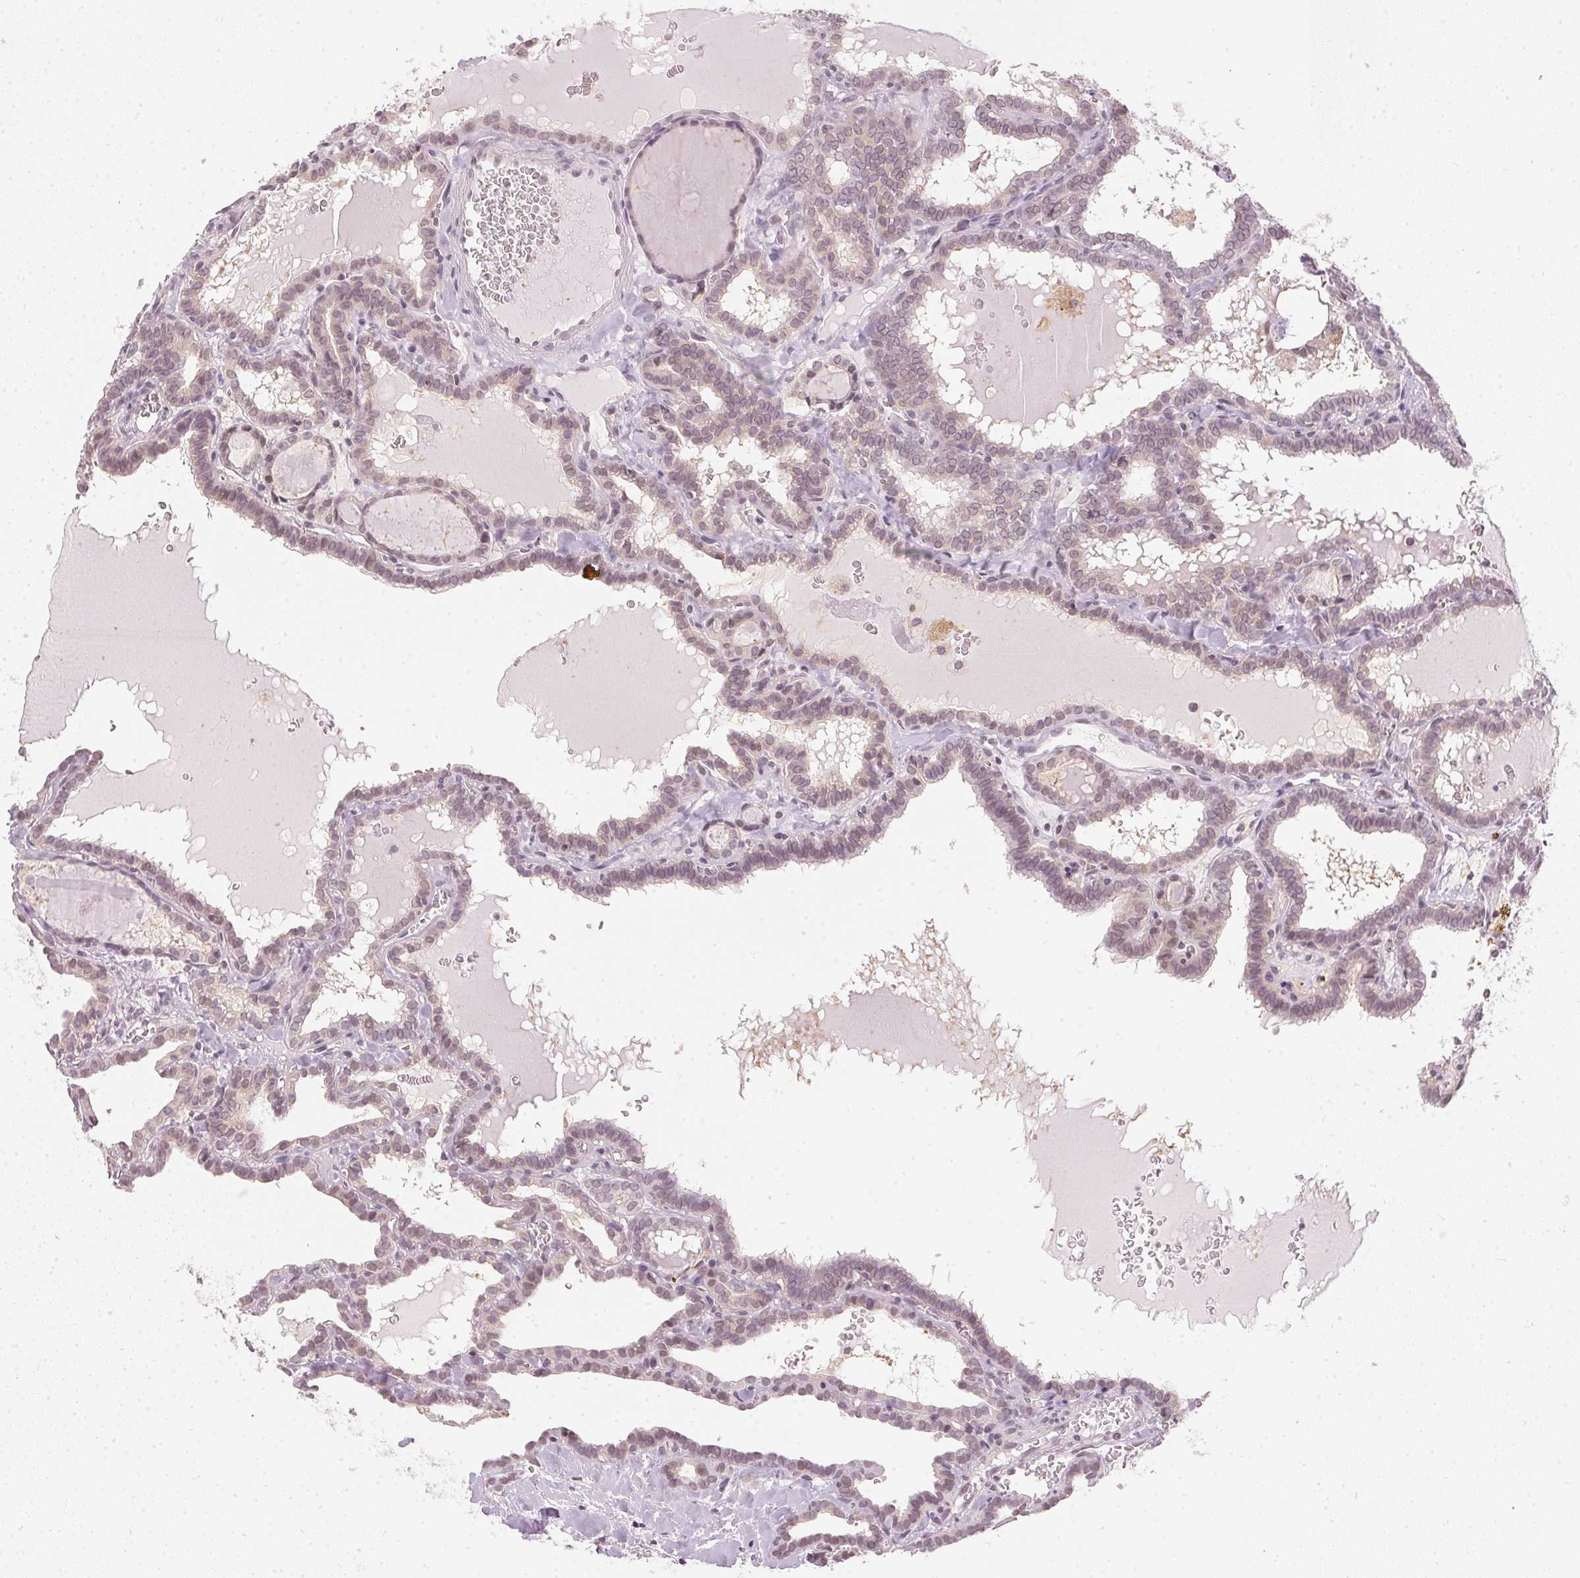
{"staining": {"intensity": "weak", "quantity": "25%-75%", "location": "nuclear"}, "tissue": "thyroid cancer", "cell_type": "Tumor cells", "image_type": "cancer", "snomed": [{"axis": "morphology", "description": "Papillary adenocarcinoma, NOS"}, {"axis": "topography", "description": "Thyroid gland"}], "caption": "This is an image of IHC staining of thyroid cancer (papillary adenocarcinoma), which shows weak positivity in the nuclear of tumor cells.", "gene": "KPRP", "patient": {"sex": "female", "age": 39}}